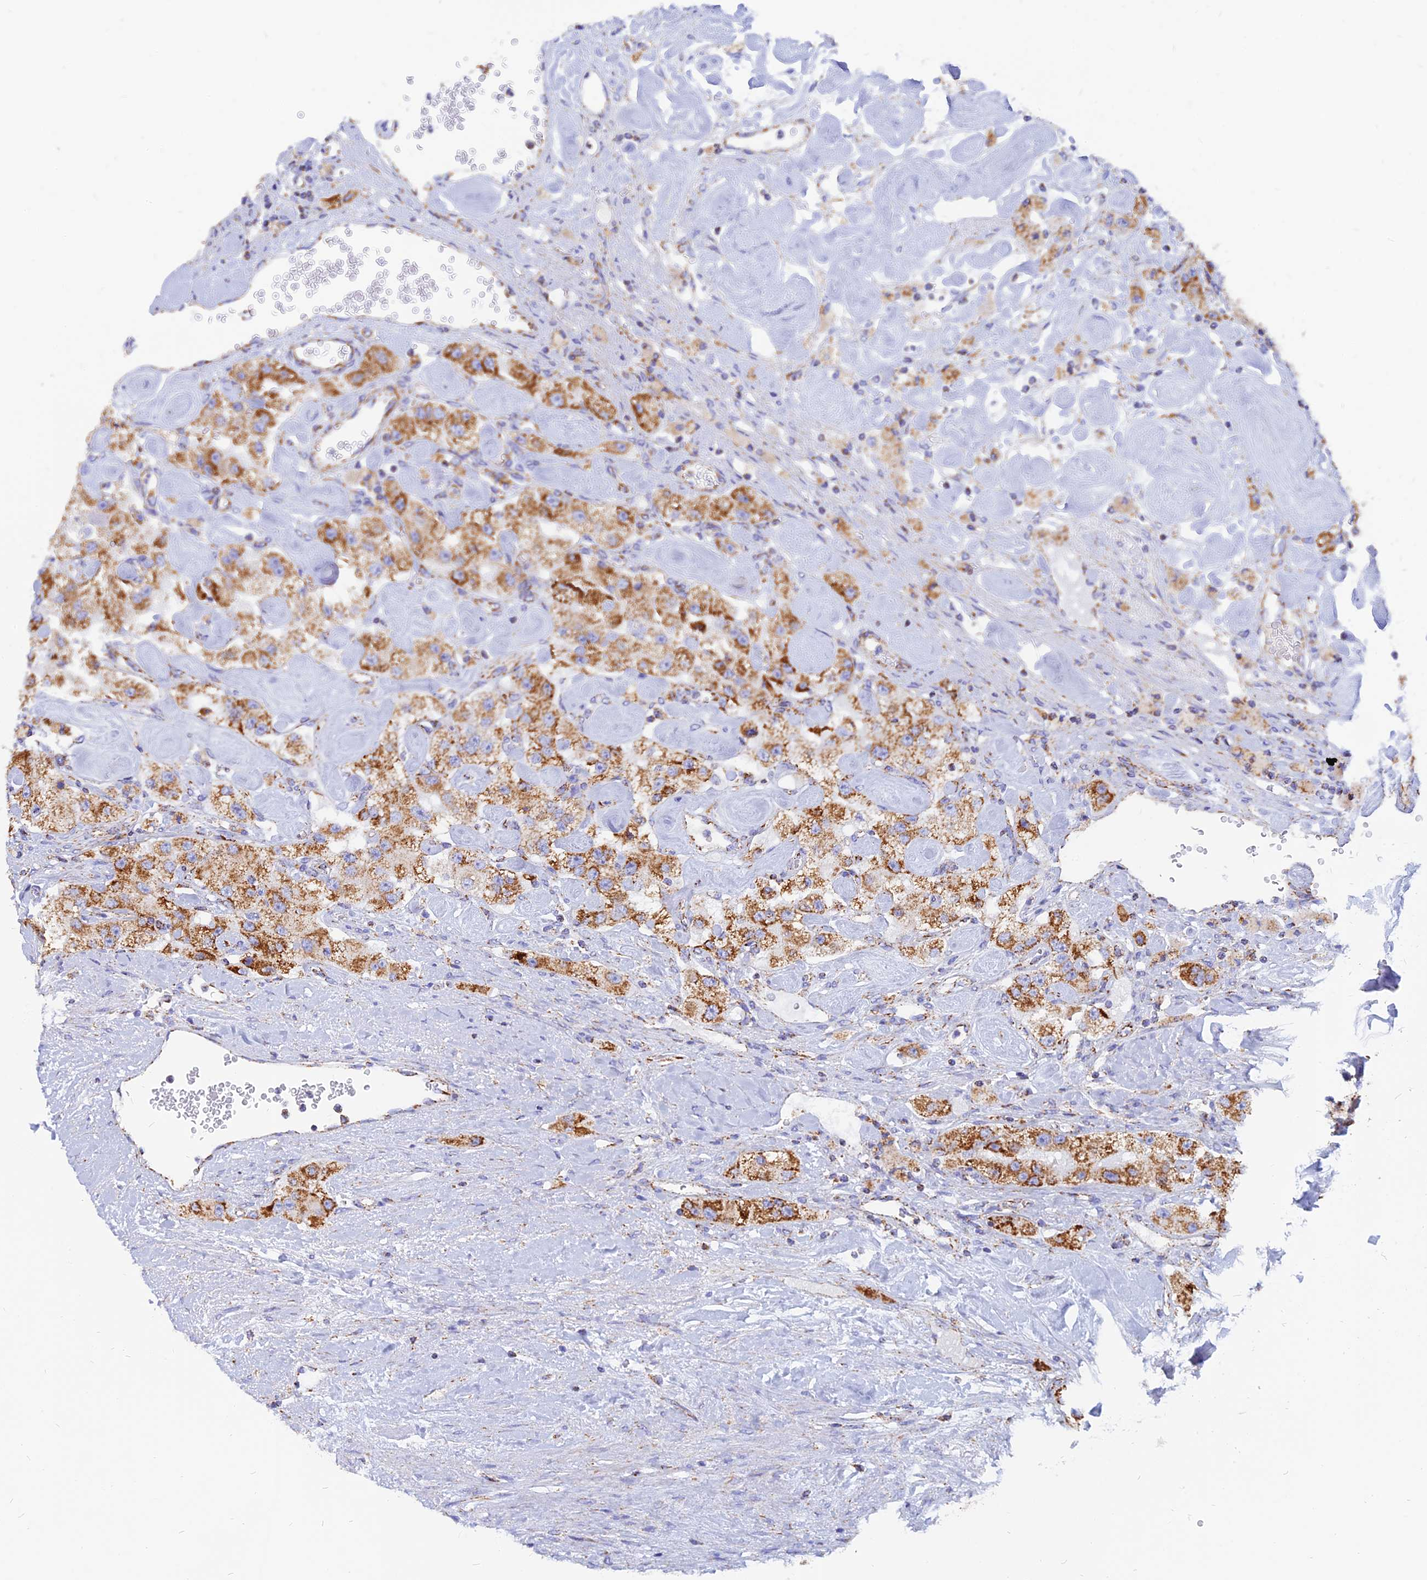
{"staining": {"intensity": "strong", "quantity": ">75%", "location": "cytoplasmic/membranous"}, "tissue": "carcinoid", "cell_type": "Tumor cells", "image_type": "cancer", "snomed": [{"axis": "morphology", "description": "Carcinoid, malignant, NOS"}, {"axis": "topography", "description": "Pancreas"}], "caption": "High-magnification brightfield microscopy of carcinoid stained with DAB (brown) and counterstained with hematoxylin (blue). tumor cells exhibit strong cytoplasmic/membranous staining is identified in approximately>75% of cells.", "gene": "NDUFB6", "patient": {"sex": "male", "age": 41}}